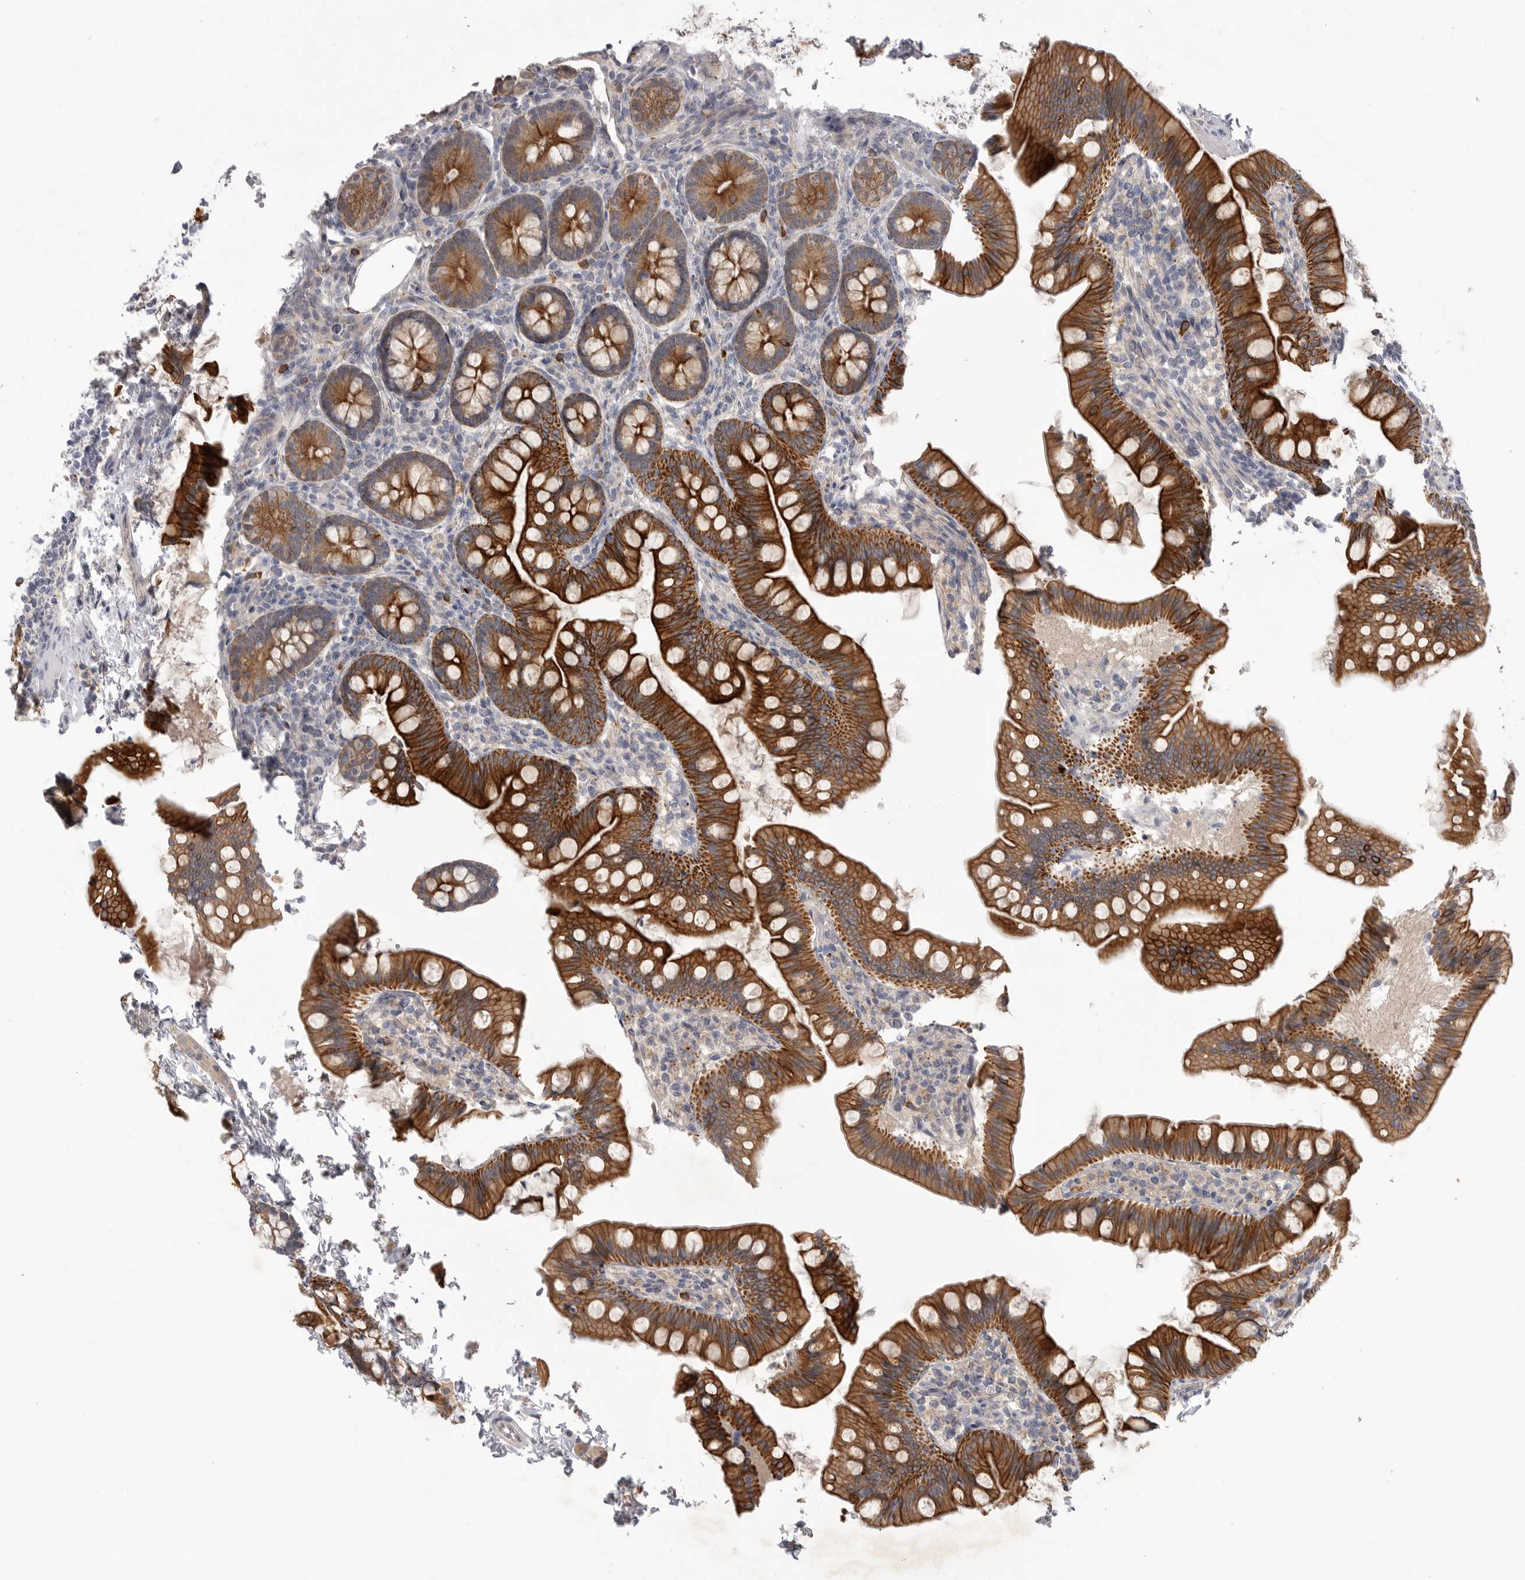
{"staining": {"intensity": "strong", "quantity": ">75%", "location": "cytoplasmic/membranous"}, "tissue": "small intestine", "cell_type": "Glandular cells", "image_type": "normal", "snomed": [{"axis": "morphology", "description": "Normal tissue, NOS"}, {"axis": "topography", "description": "Small intestine"}], "caption": "This is an image of IHC staining of benign small intestine, which shows strong staining in the cytoplasmic/membranous of glandular cells.", "gene": "DHDDS", "patient": {"sex": "male", "age": 7}}